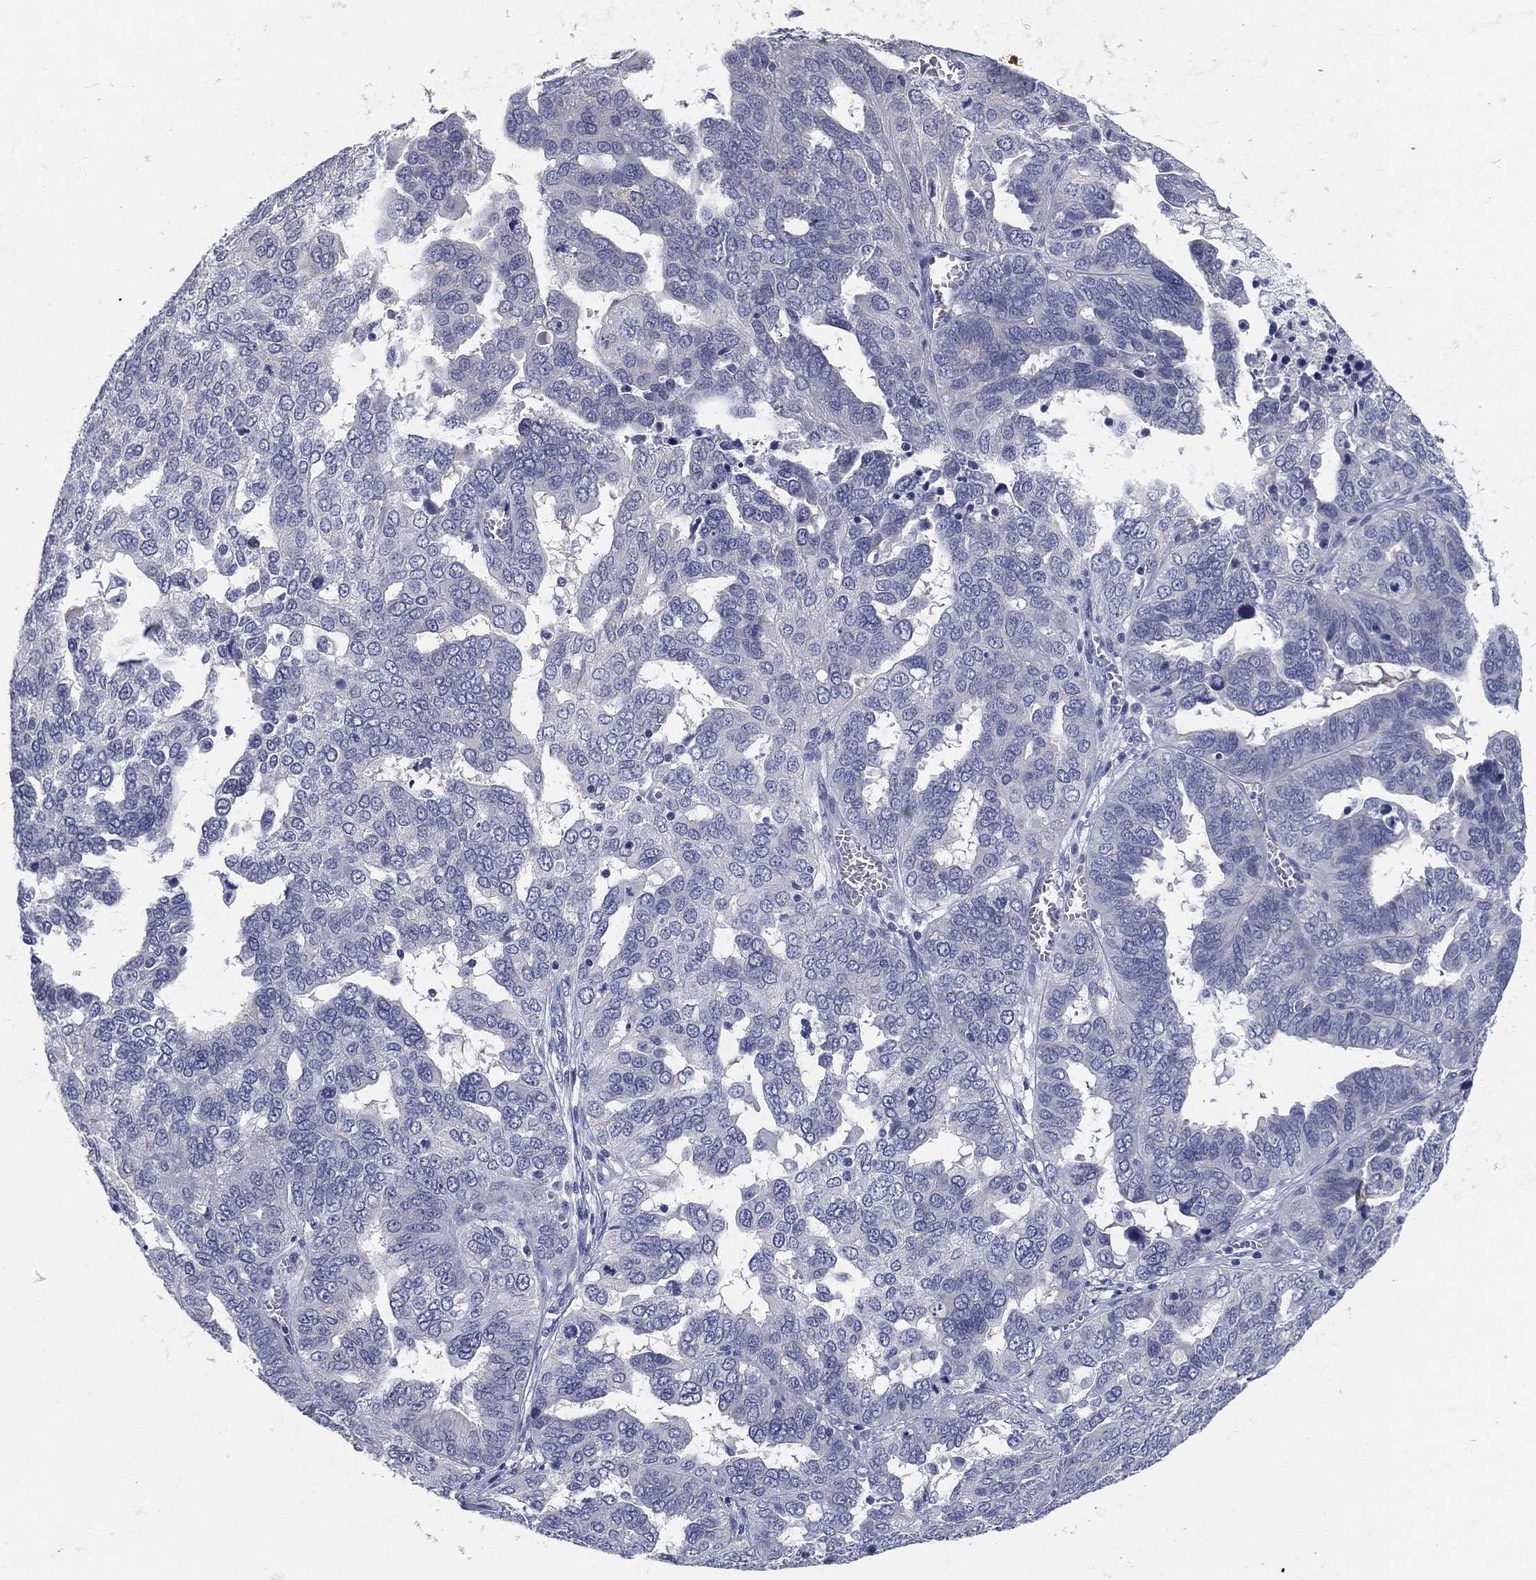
{"staining": {"intensity": "negative", "quantity": "none", "location": "none"}, "tissue": "ovarian cancer", "cell_type": "Tumor cells", "image_type": "cancer", "snomed": [{"axis": "morphology", "description": "Carcinoma, endometroid"}, {"axis": "topography", "description": "Soft tissue"}, {"axis": "topography", "description": "Ovary"}], "caption": "Immunohistochemistry (IHC) histopathology image of ovarian cancer (endometroid carcinoma) stained for a protein (brown), which displays no staining in tumor cells.", "gene": "CLUL1", "patient": {"sex": "female", "age": 52}}